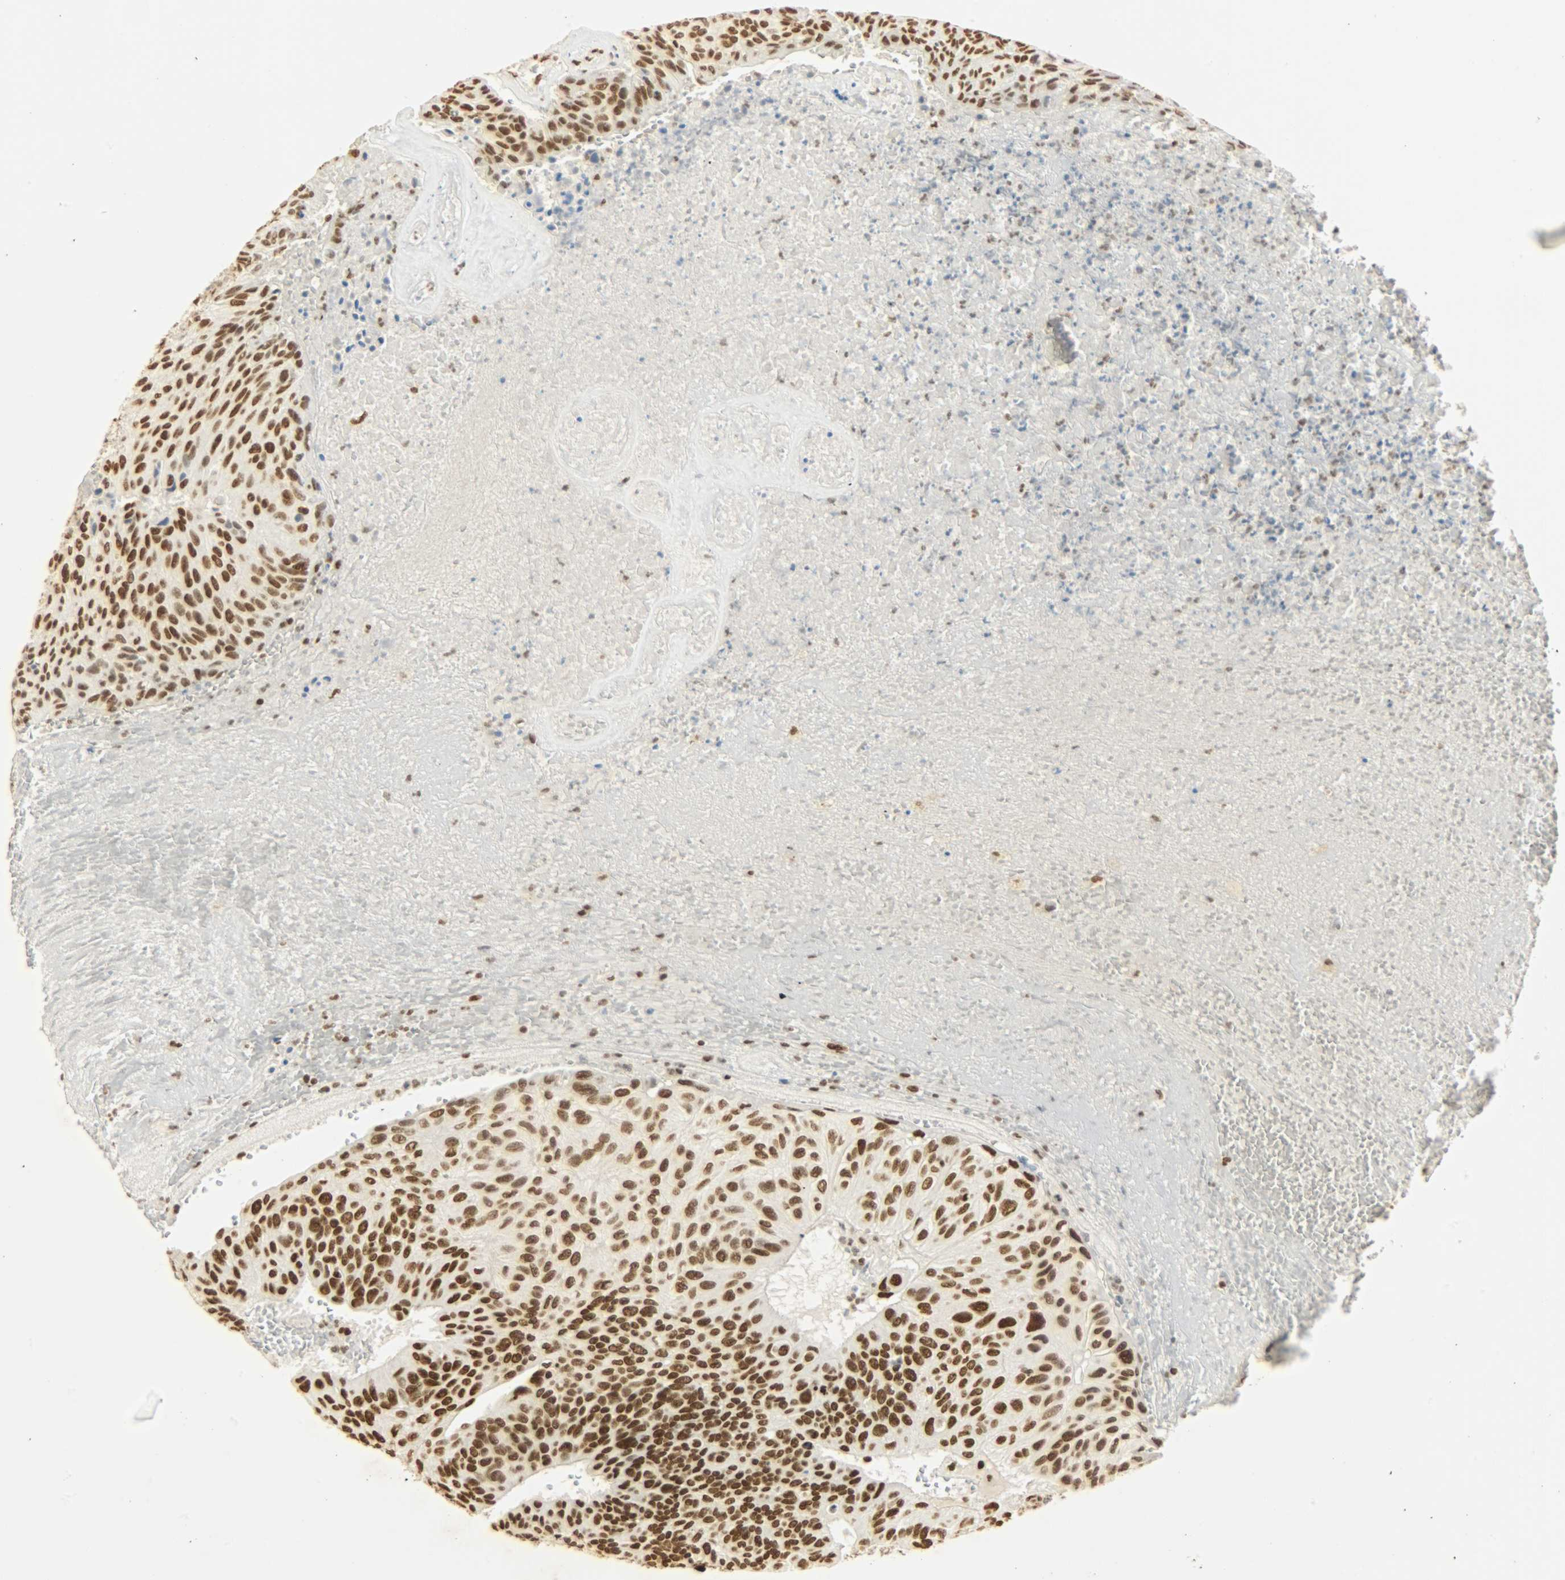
{"staining": {"intensity": "strong", "quantity": ">75%", "location": "nuclear"}, "tissue": "urothelial cancer", "cell_type": "Tumor cells", "image_type": "cancer", "snomed": [{"axis": "morphology", "description": "Urothelial carcinoma, High grade"}, {"axis": "topography", "description": "Urinary bladder"}], "caption": "There is high levels of strong nuclear positivity in tumor cells of urothelial carcinoma (high-grade), as demonstrated by immunohistochemical staining (brown color).", "gene": "KHDRBS1", "patient": {"sex": "male", "age": 66}}